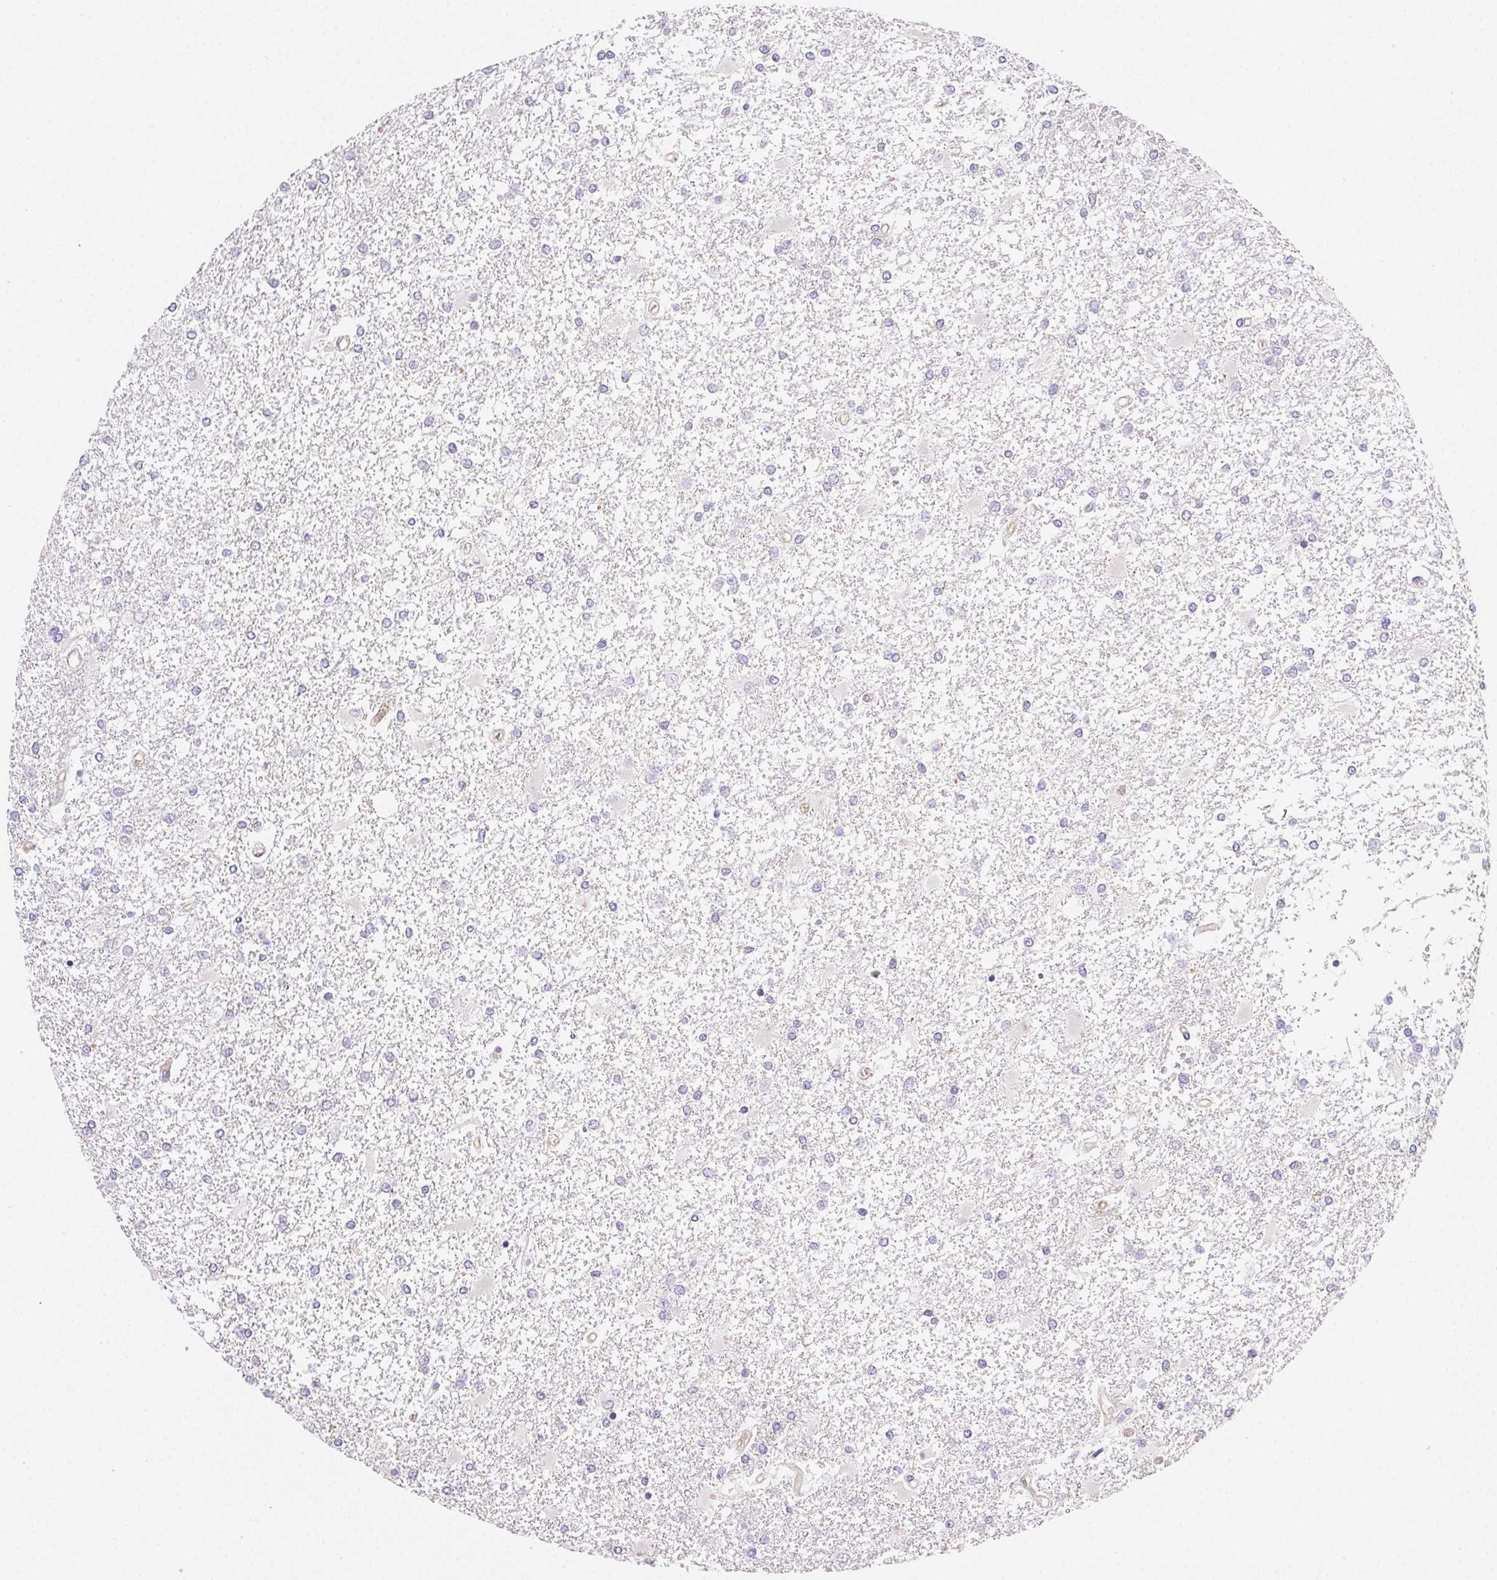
{"staining": {"intensity": "negative", "quantity": "none", "location": "none"}, "tissue": "glioma", "cell_type": "Tumor cells", "image_type": "cancer", "snomed": [{"axis": "morphology", "description": "Glioma, malignant, High grade"}, {"axis": "topography", "description": "Cerebral cortex"}], "caption": "Immunohistochemistry of human glioma reveals no positivity in tumor cells.", "gene": "CSN1S1", "patient": {"sex": "male", "age": 79}}